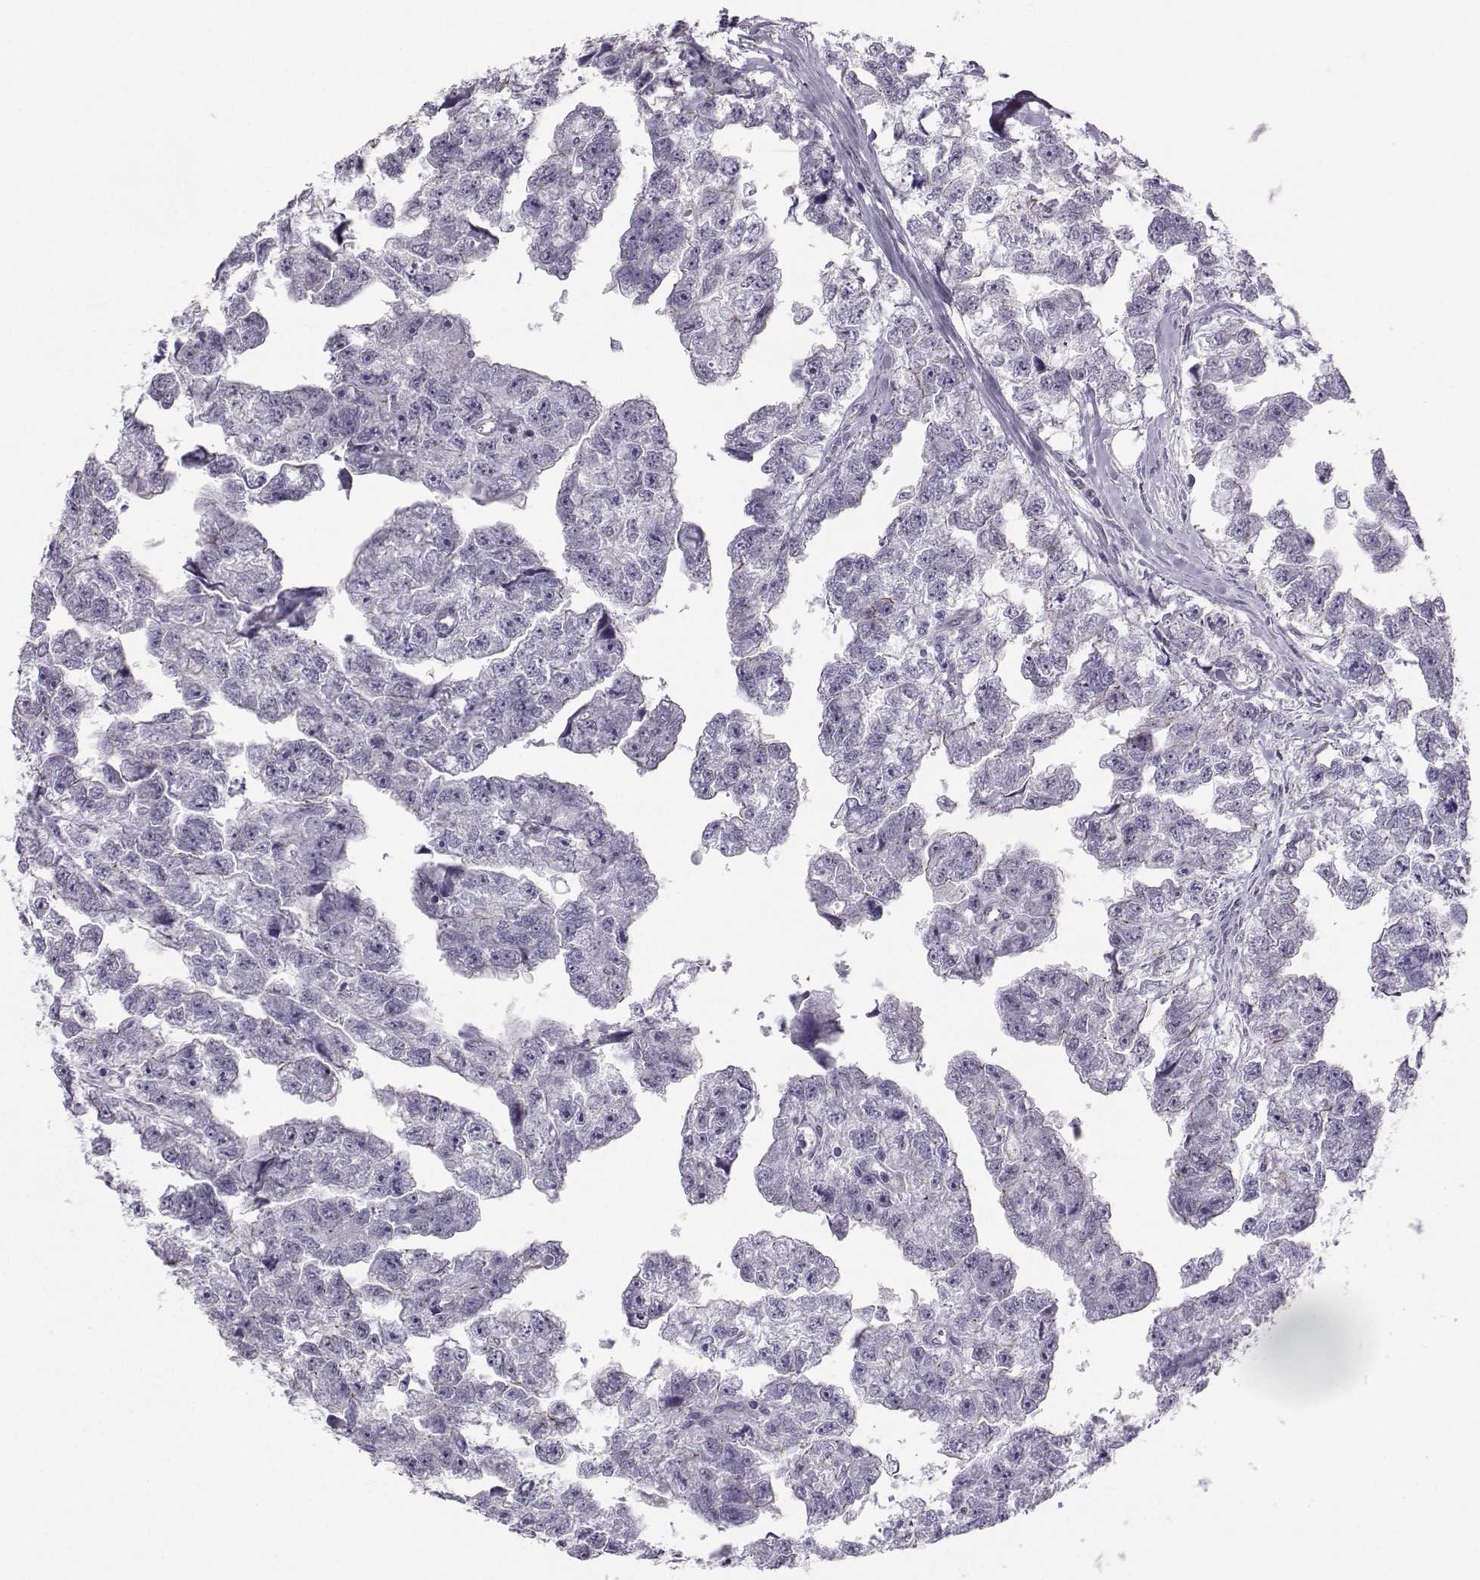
{"staining": {"intensity": "negative", "quantity": "none", "location": "none"}, "tissue": "testis cancer", "cell_type": "Tumor cells", "image_type": "cancer", "snomed": [{"axis": "morphology", "description": "Carcinoma, Embryonal, NOS"}, {"axis": "morphology", "description": "Teratoma, malignant, NOS"}, {"axis": "topography", "description": "Testis"}], "caption": "The micrograph reveals no significant staining in tumor cells of testis malignant teratoma.", "gene": "MAST1", "patient": {"sex": "male", "age": 44}}